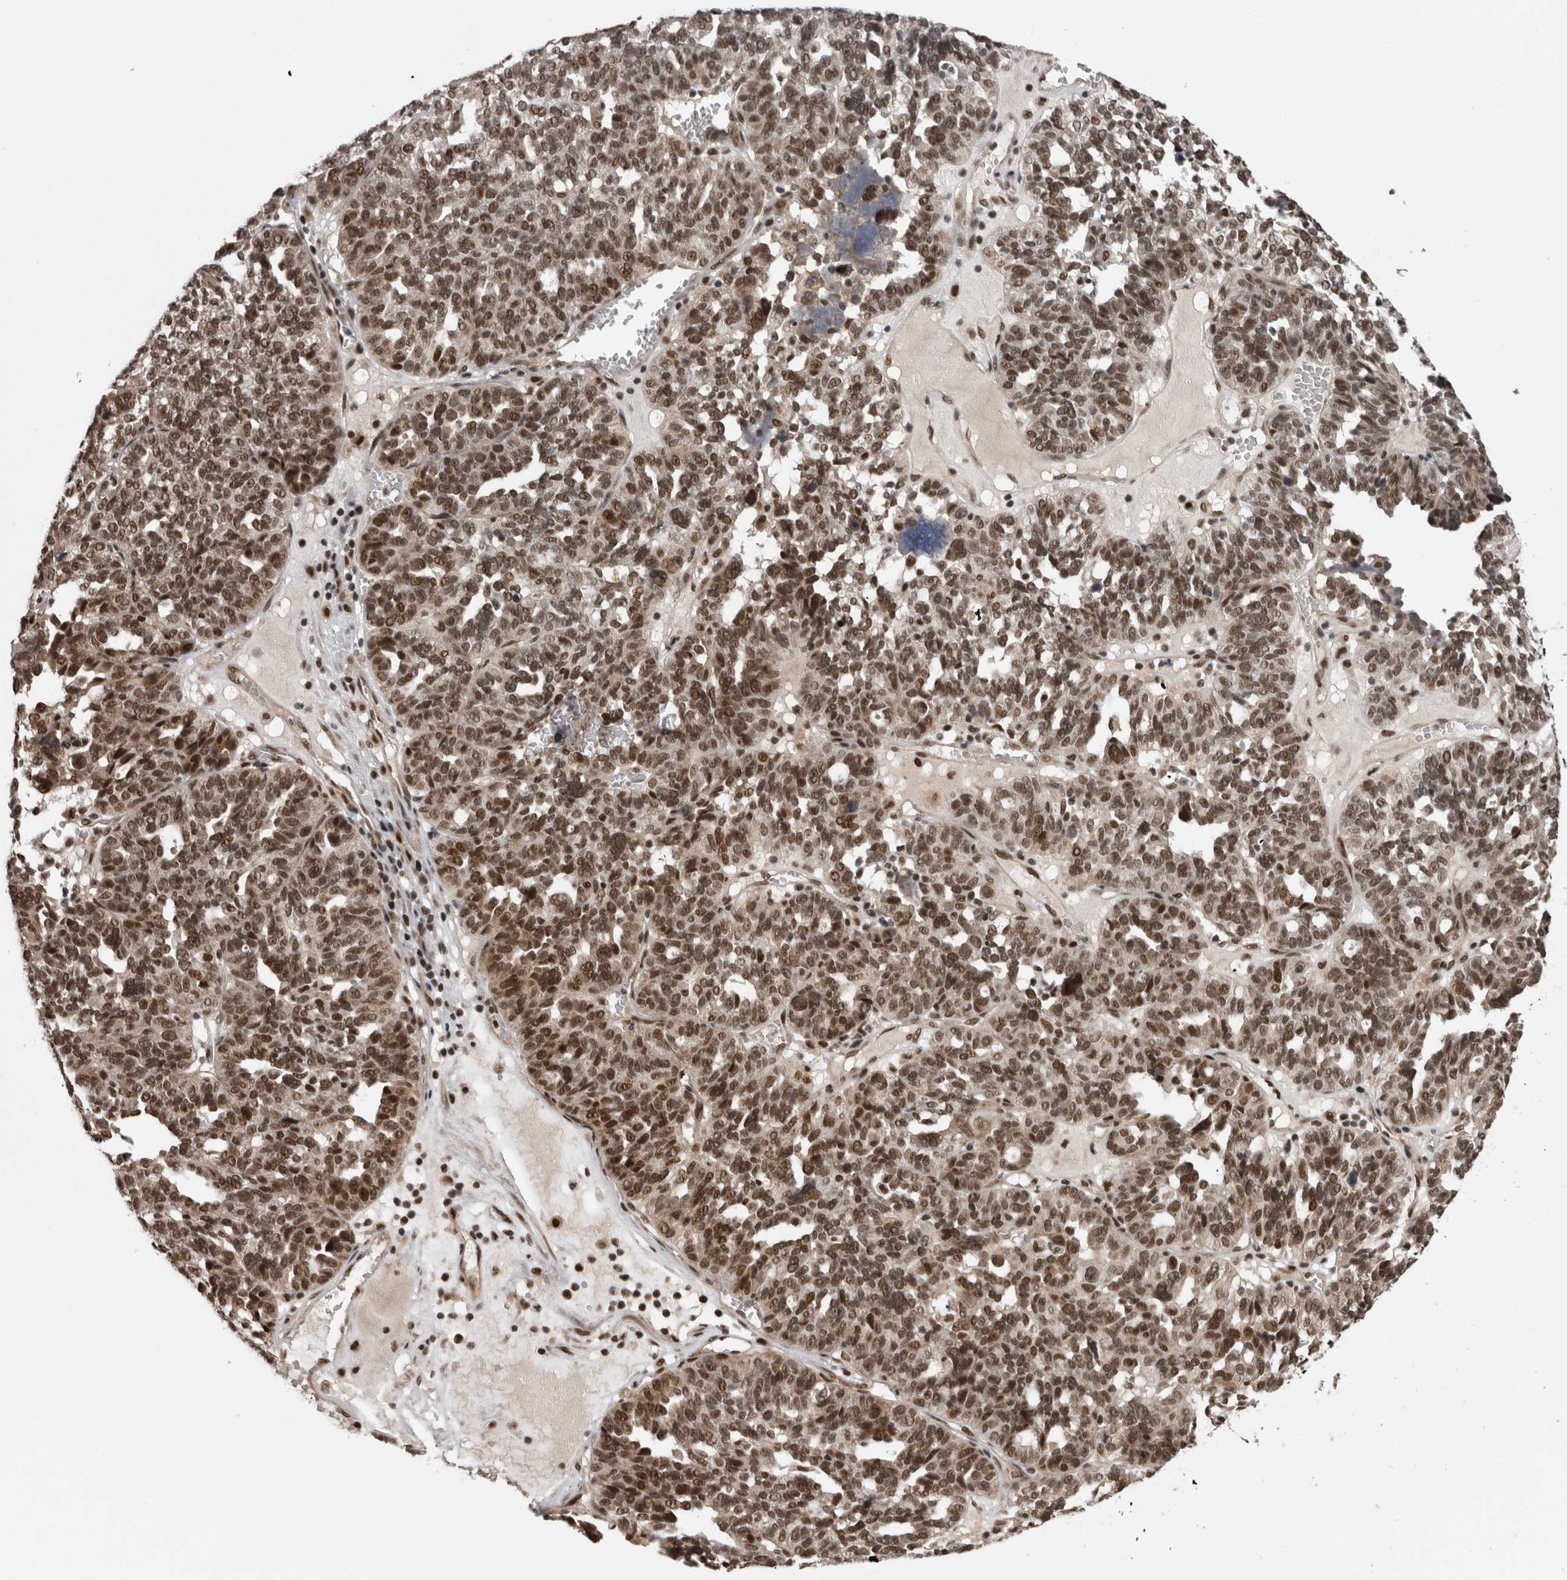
{"staining": {"intensity": "moderate", "quantity": ">75%", "location": "nuclear"}, "tissue": "ovarian cancer", "cell_type": "Tumor cells", "image_type": "cancer", "snomed": [{"axis": "morphology", "description": "Cystadenocarcinoma, serous, NOS"}, {"axis": "topography", "description": "Ovary"}], "caption": "The micrograph demonstrates staining of ovarian cancer (serous cystadenocarcinoma), revealing moderate nuclear protein staining (brown color) within tumor cells.", "gene": "CPSF2", "patient": {"sex": "female", "age": 59}}